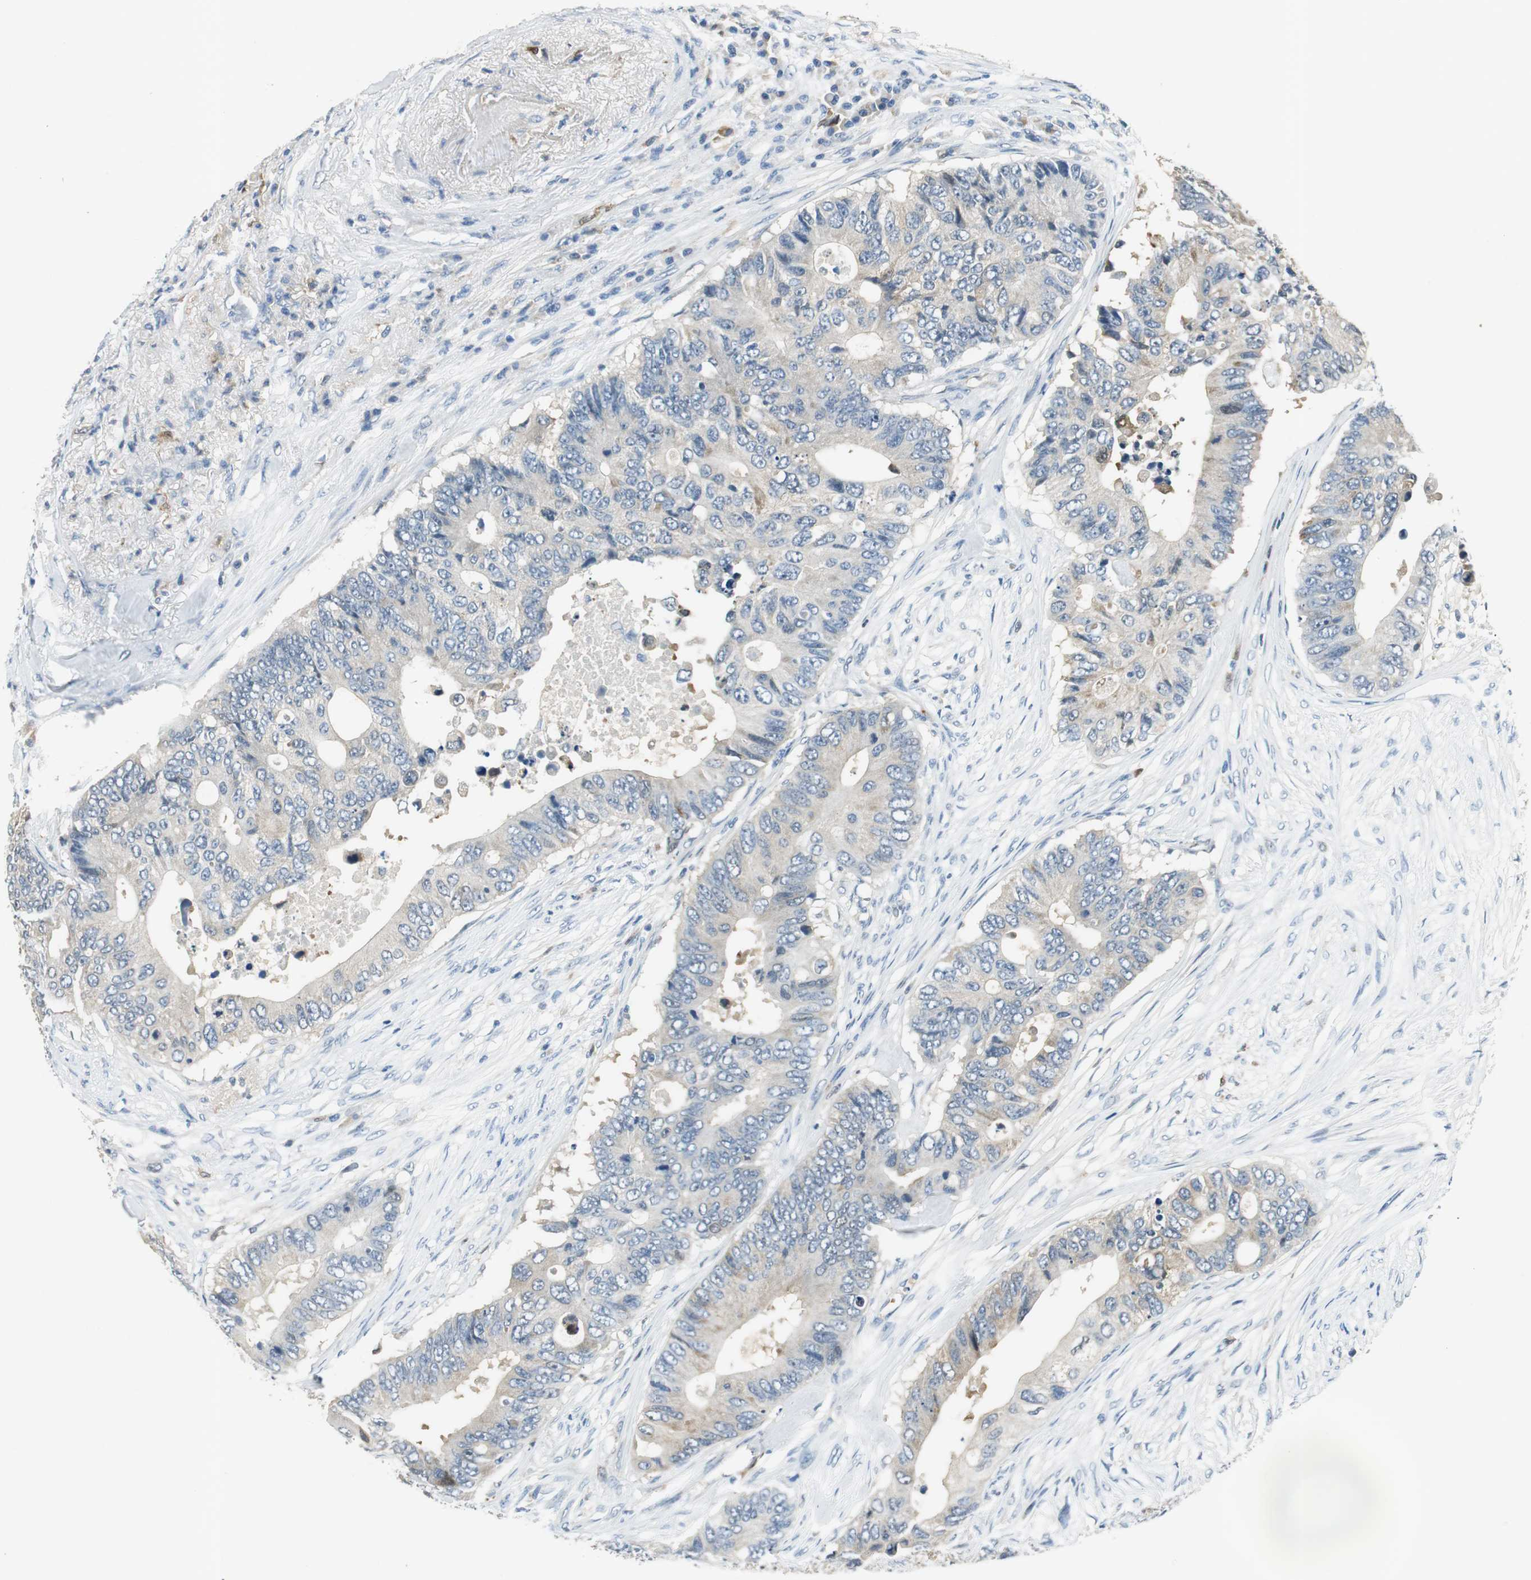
{"staining": {"intensity": "weak", "quantity": "25%-75%", "location": "cytoplasmic/membranous"}, "tissue": "colorectal cancer", "cell_type": "Tumor cells", "image_type": "cancer", "snomed": [{"axis": "morphology", "description": "Adenocarcinoma, NOS"}, {"axis": "topography", "description": "Colon"}], "caption": "Protein analysis of colorectal adenocarcinoma tissue demonstrates weak cytoplasmic/membranous expression in about 25%-75% of tumor cells.", "gene": "ME1", "patient": {"sex": "male", "age": 71}}